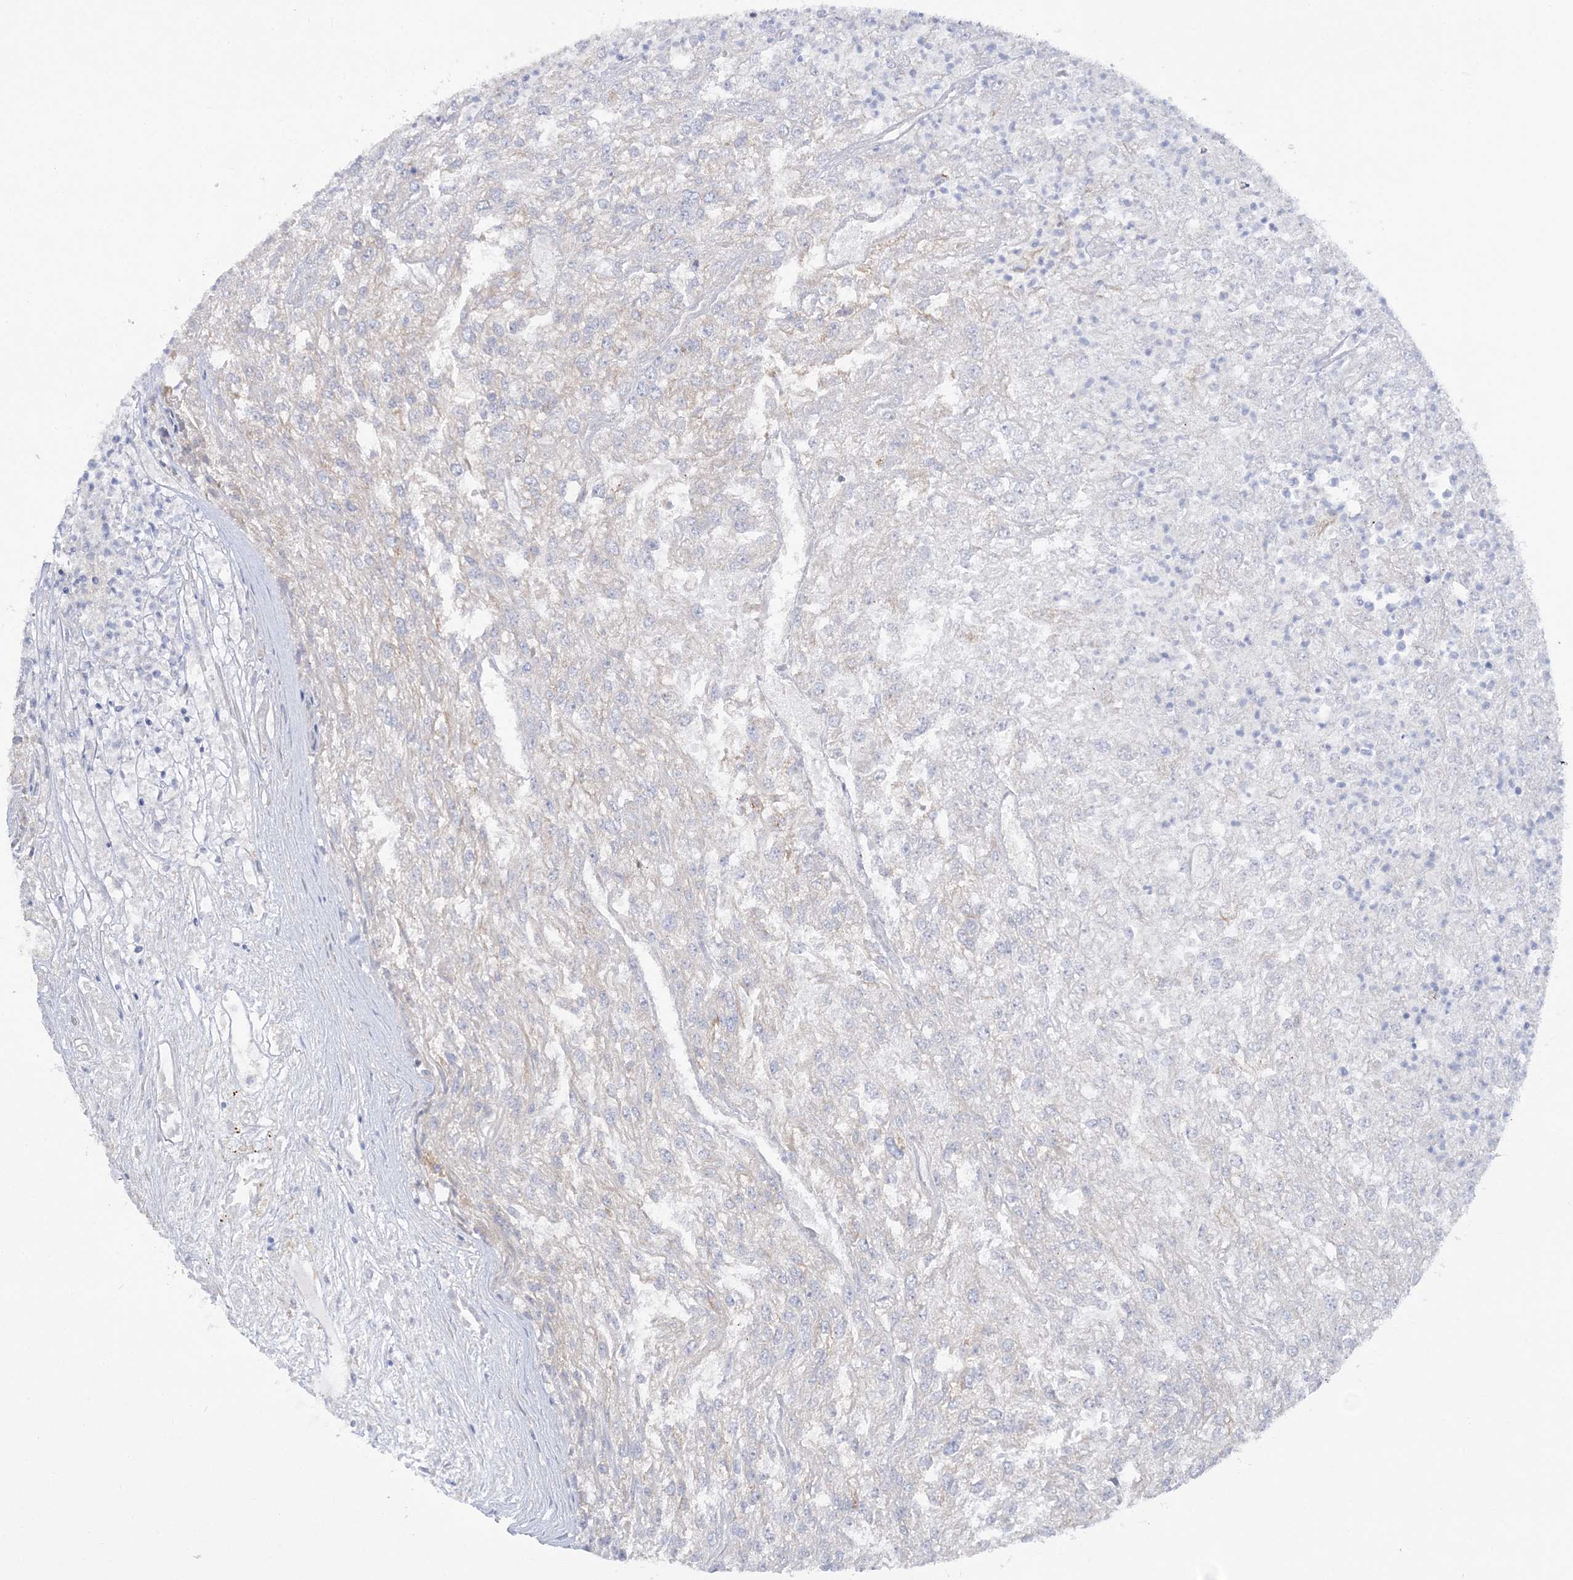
{"staining": {"intensity": "negative", "quantity": "none", "location": "none"}, "tissue": "renal cancer", "cell_type": "Tumor cells", "image_type": "cancer", "snomed": [{"axis": "morphology", "description": "Adenocarcinoma, NOS"}, {"axis": "topography", "description": "Kidney"}], "caption": "Human renal cancer (adenocarcinoma) stained for a protein using immunohistochemistry demonstrates no staining in tumor cells.", "gene": "MMADHC", "patient": {"sex": "female", "age": 54}}